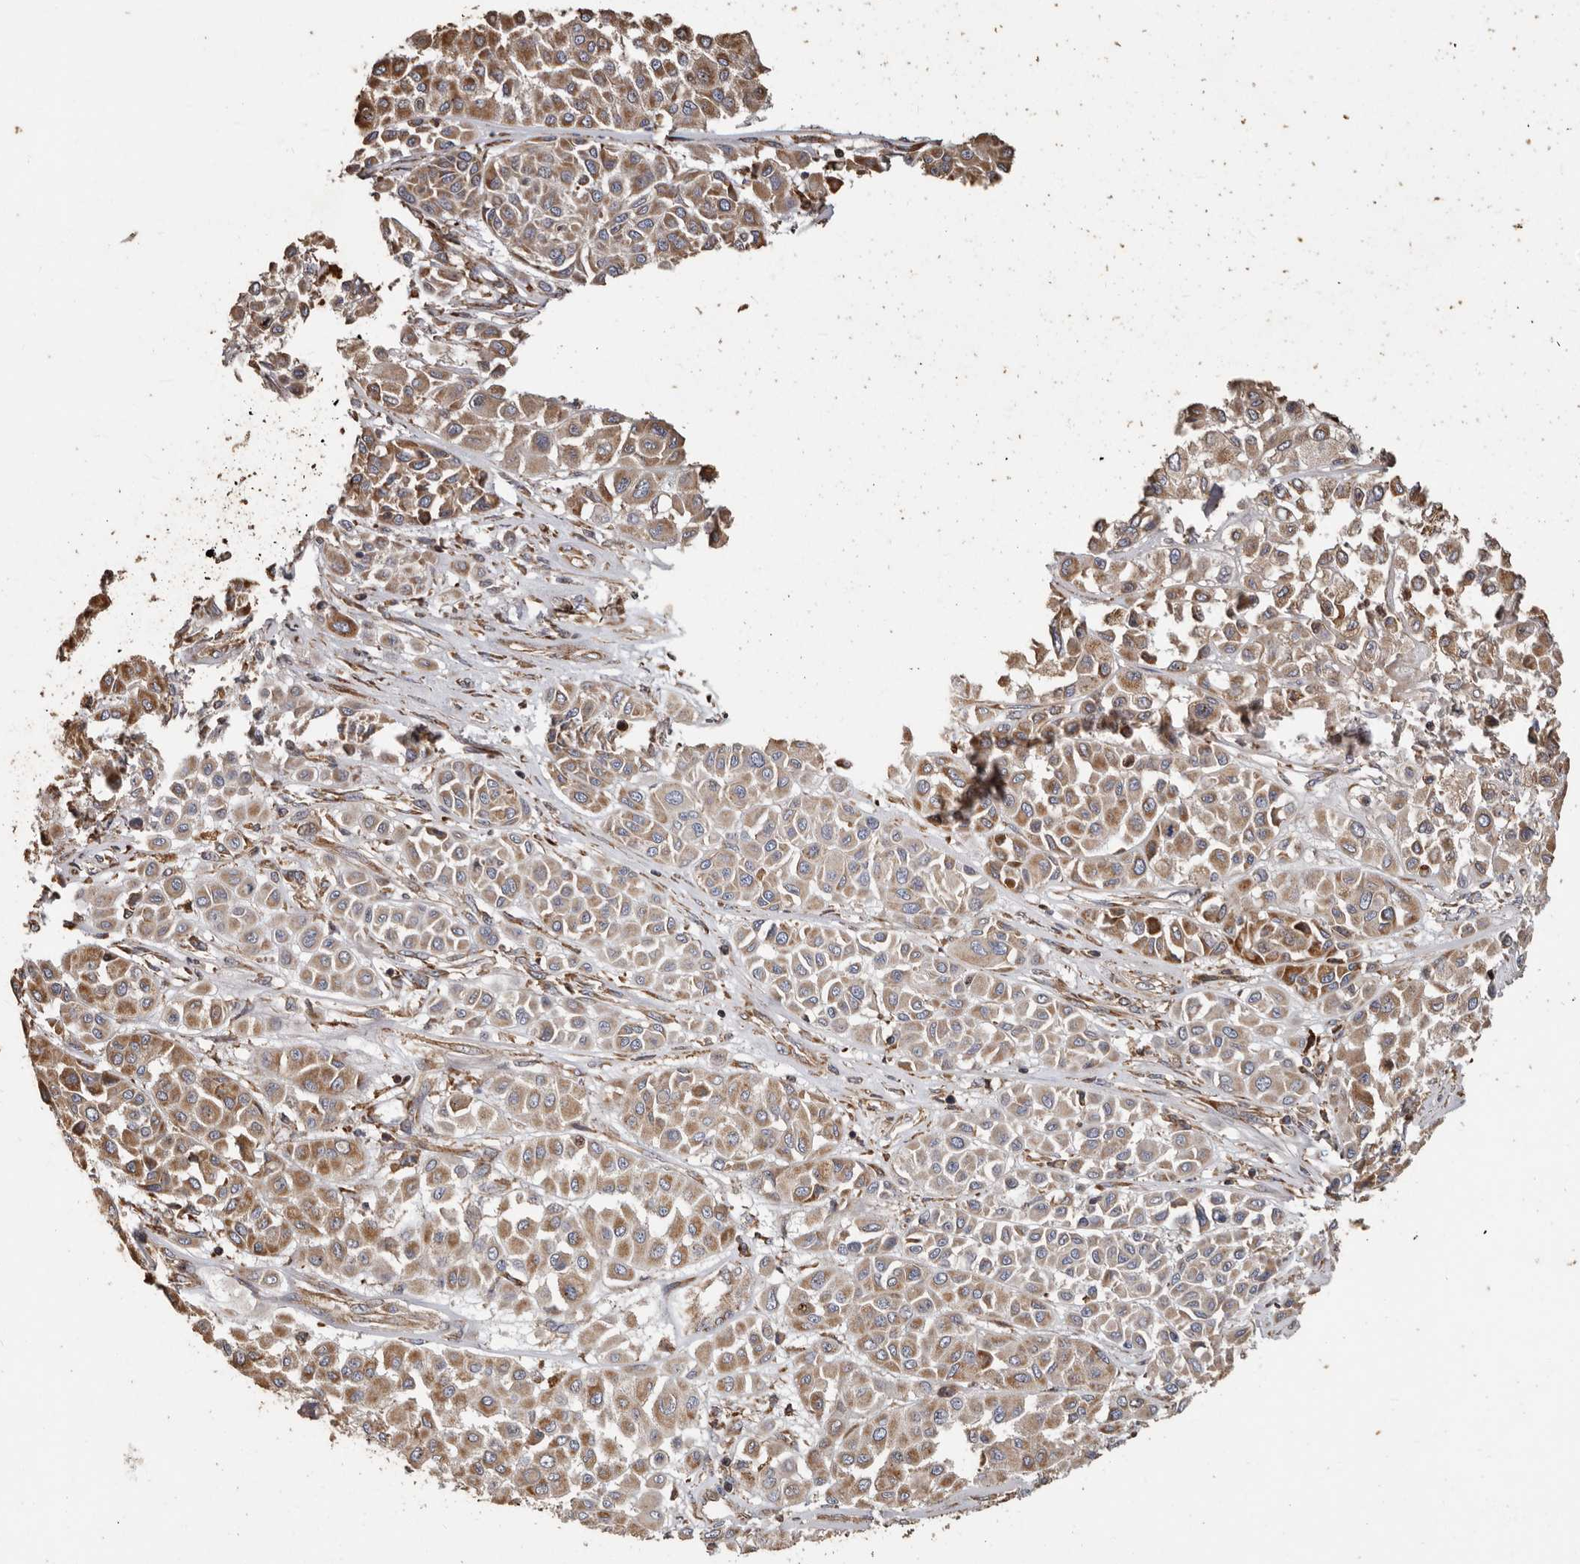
{"staining": {"intensity": "weak", "quantity": ">75%", "location": "cytoplasmic/membranous"}, "tissue": "melanoma", "cell_type": "Tumor cells", "image_type": "cancer", "snomed": [{"axis": "morphology", "description": "Malignant melanoma, Metastatic site"}, {"axis": "topography", "description": "Soft tissue"}], "caption": "Immunohistochemistry (IHC) of human malignant melanoma (metastatic site) shows low levels of weak cytoplasmic/membranous staining in about >75% of tumor cells.", "gene": "OSGIN2", "patient": {"sex": "male", "age": 41}}